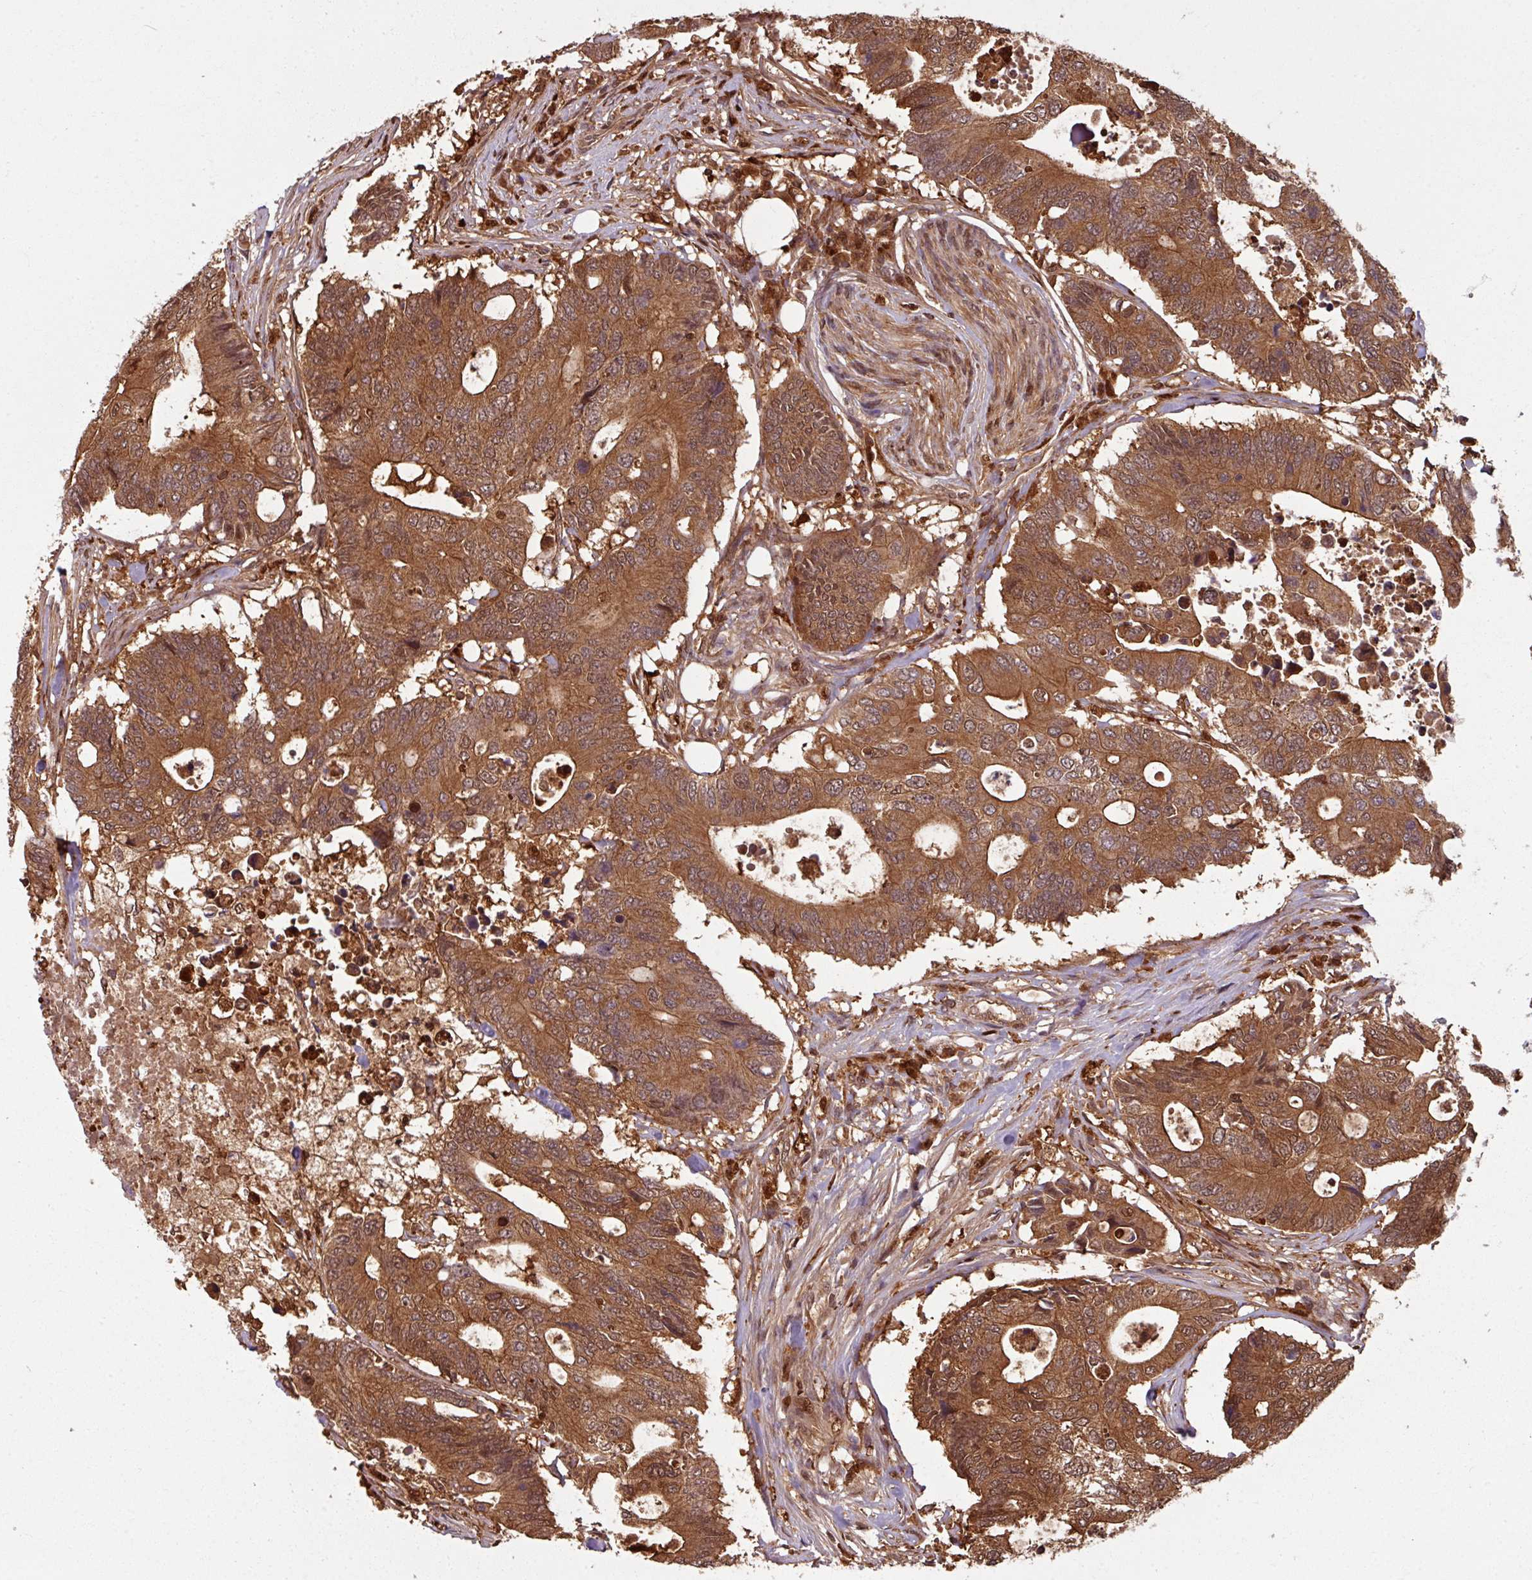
{"staining": {"intensity": "moderate", "quantity": ">75%", "location": "cytoplasmic/membranous,nuclear"}, "tissue": "colorectal cancer", "cell_type": "Tumor cells", "image_type": "cancer", "snomed": [{"axis": "morphology", "description": "Adenocarcinoma, NOS"}, {"axis": "topography", "description": "Colon"}], "caption": "Tumor cells reveal medium levels of moderate cytoplasmic/membranous and nuclear staining in about >75% of cells in adenocarcinoma (colorectal). (brown staining indicates protein expression, while blue staining denotes nuclei).", "gene": "KCTD11", "patient": {"sex": "male", "age": 71}}